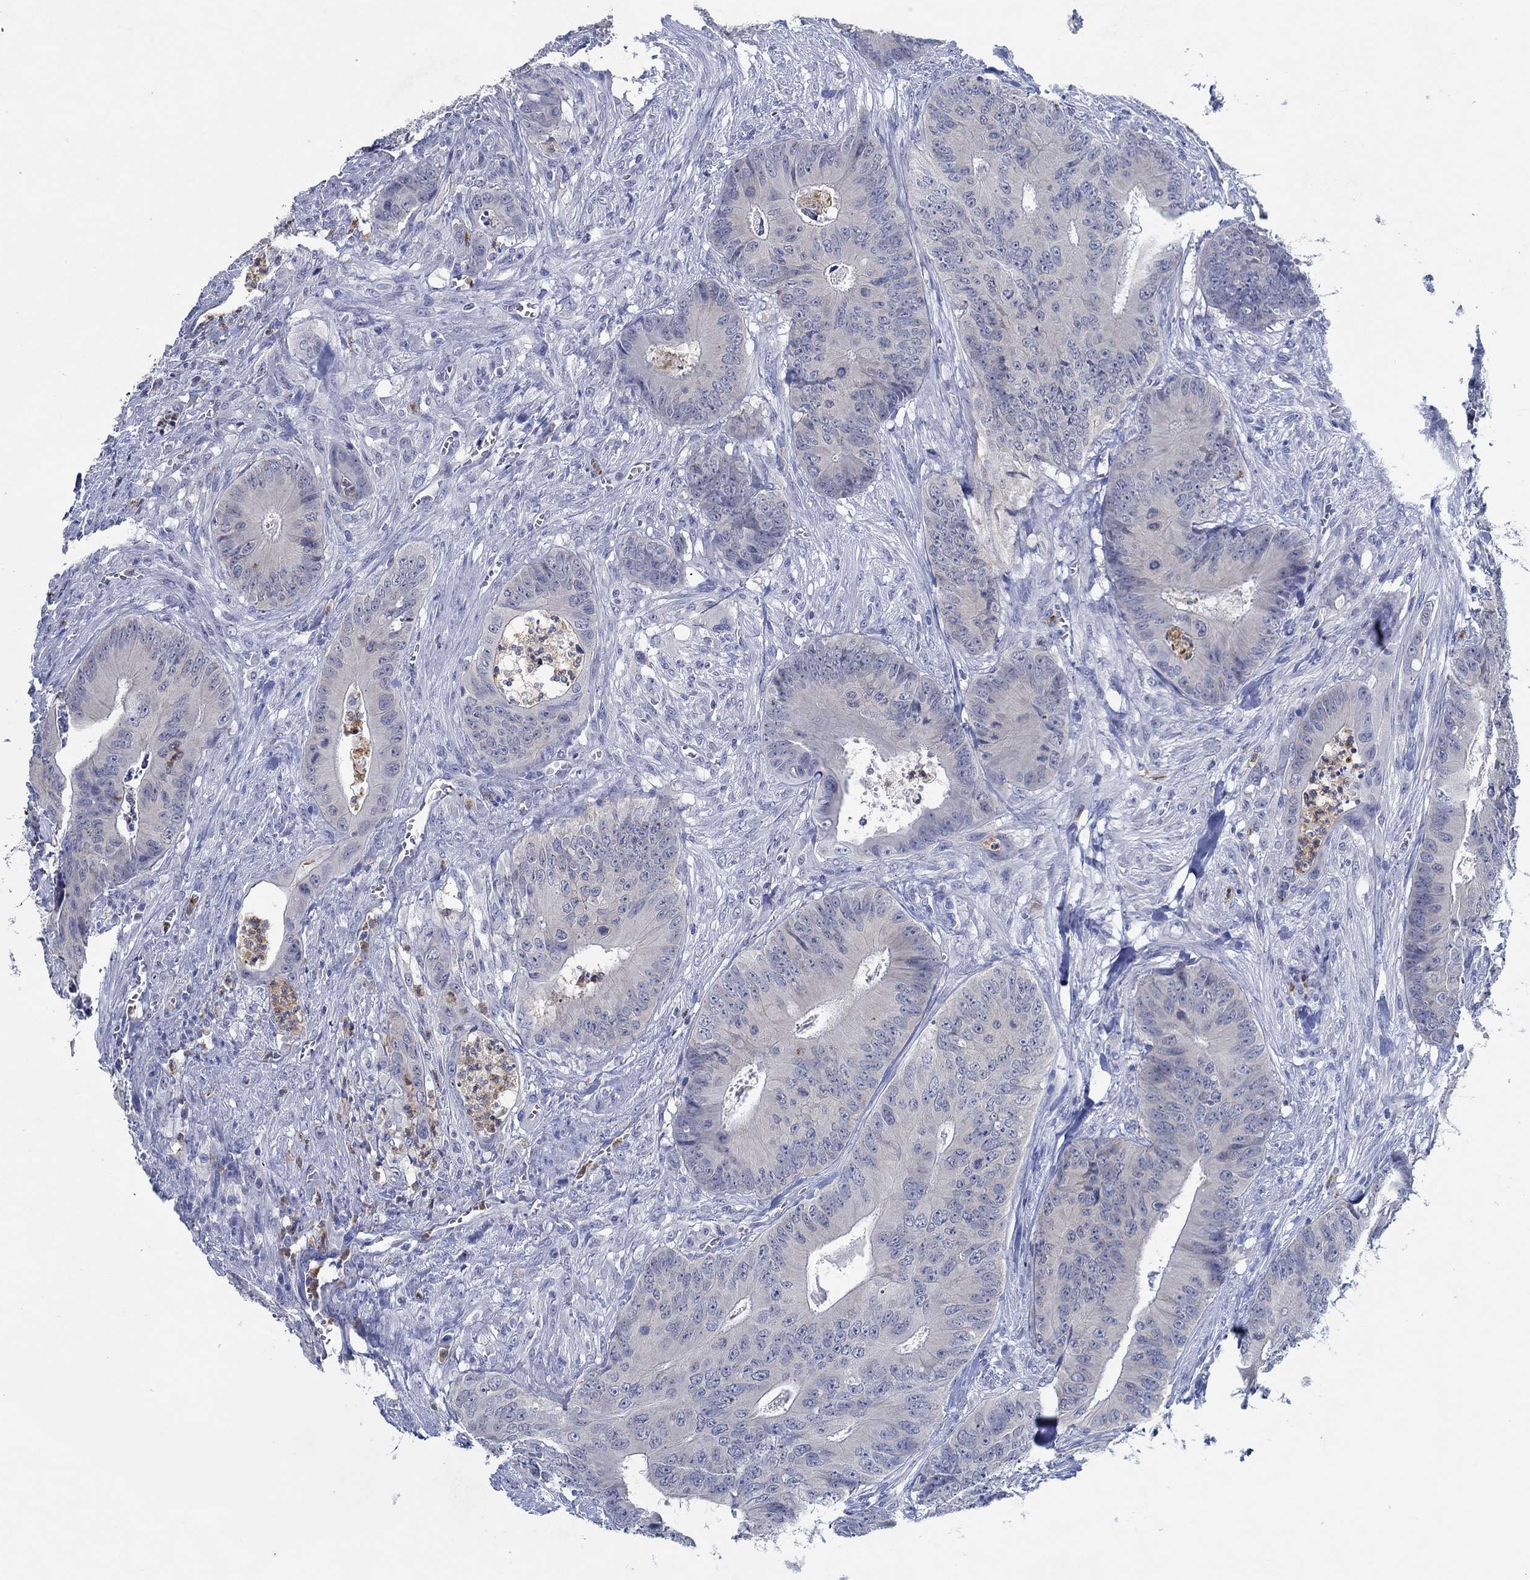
{"staining": {"intensity": "negative", "quantity": "none", "location": "none"}, "tissue": "colorectal cancer", "cell_type": "Tumor cells", "image_type": "cancer", "snomed": [{"axis": "morphology", "description": "Adenocarcinoma, NOS"}, {"axis": "topography", "description": "Colon"}], "caption": "This is an IHC photomicrograph of human colorectal cancer. There is no expression in tumor cells.", "gene": "ZNF671", "patient": {"sex": "male", "age": 84}}